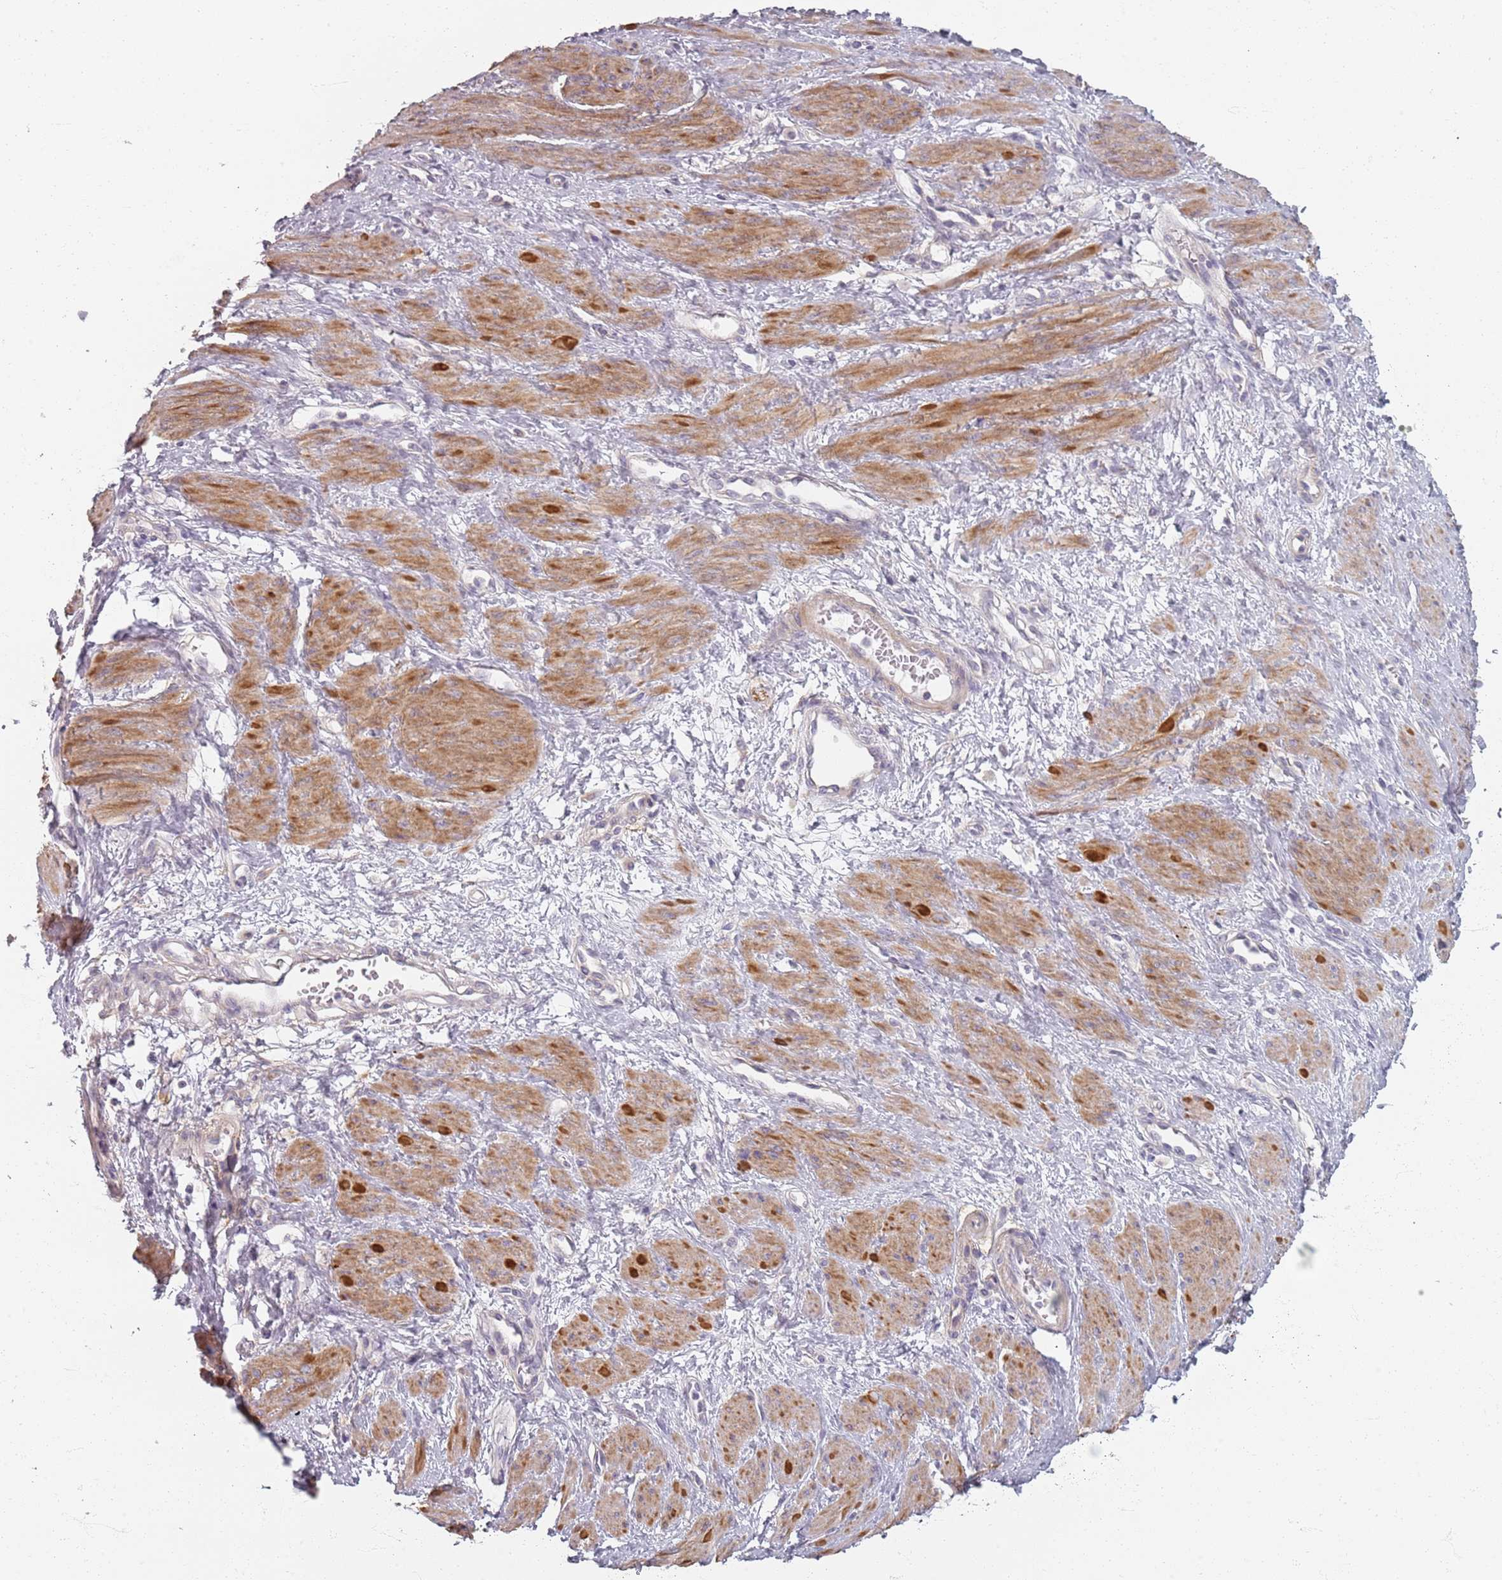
{"staining": {"intensity": "moderate", "quantity": "25%-75%", "location": "cytoplasmic/membranous"}, "tissue": "smooth muscle", "cell_type": "Smooth muscle cells", "image_type": "normal", "snomed": [{"axis": "morphology", "description": "Normal tissue, NOS"}, {"axis": "topography", "description": "Smooth muscle"}, {"axis": "topography", "description": "Uterus"}], "caption": "Approximately 25%-75% of smooth muscle cells in benign smooth muscle display moderate cytoplasmic/membranous protein expression as visualized by brown immunohistochemical staining.", "gene": "SYNGR3", "patient": {"sex": "female", "age": 39}}